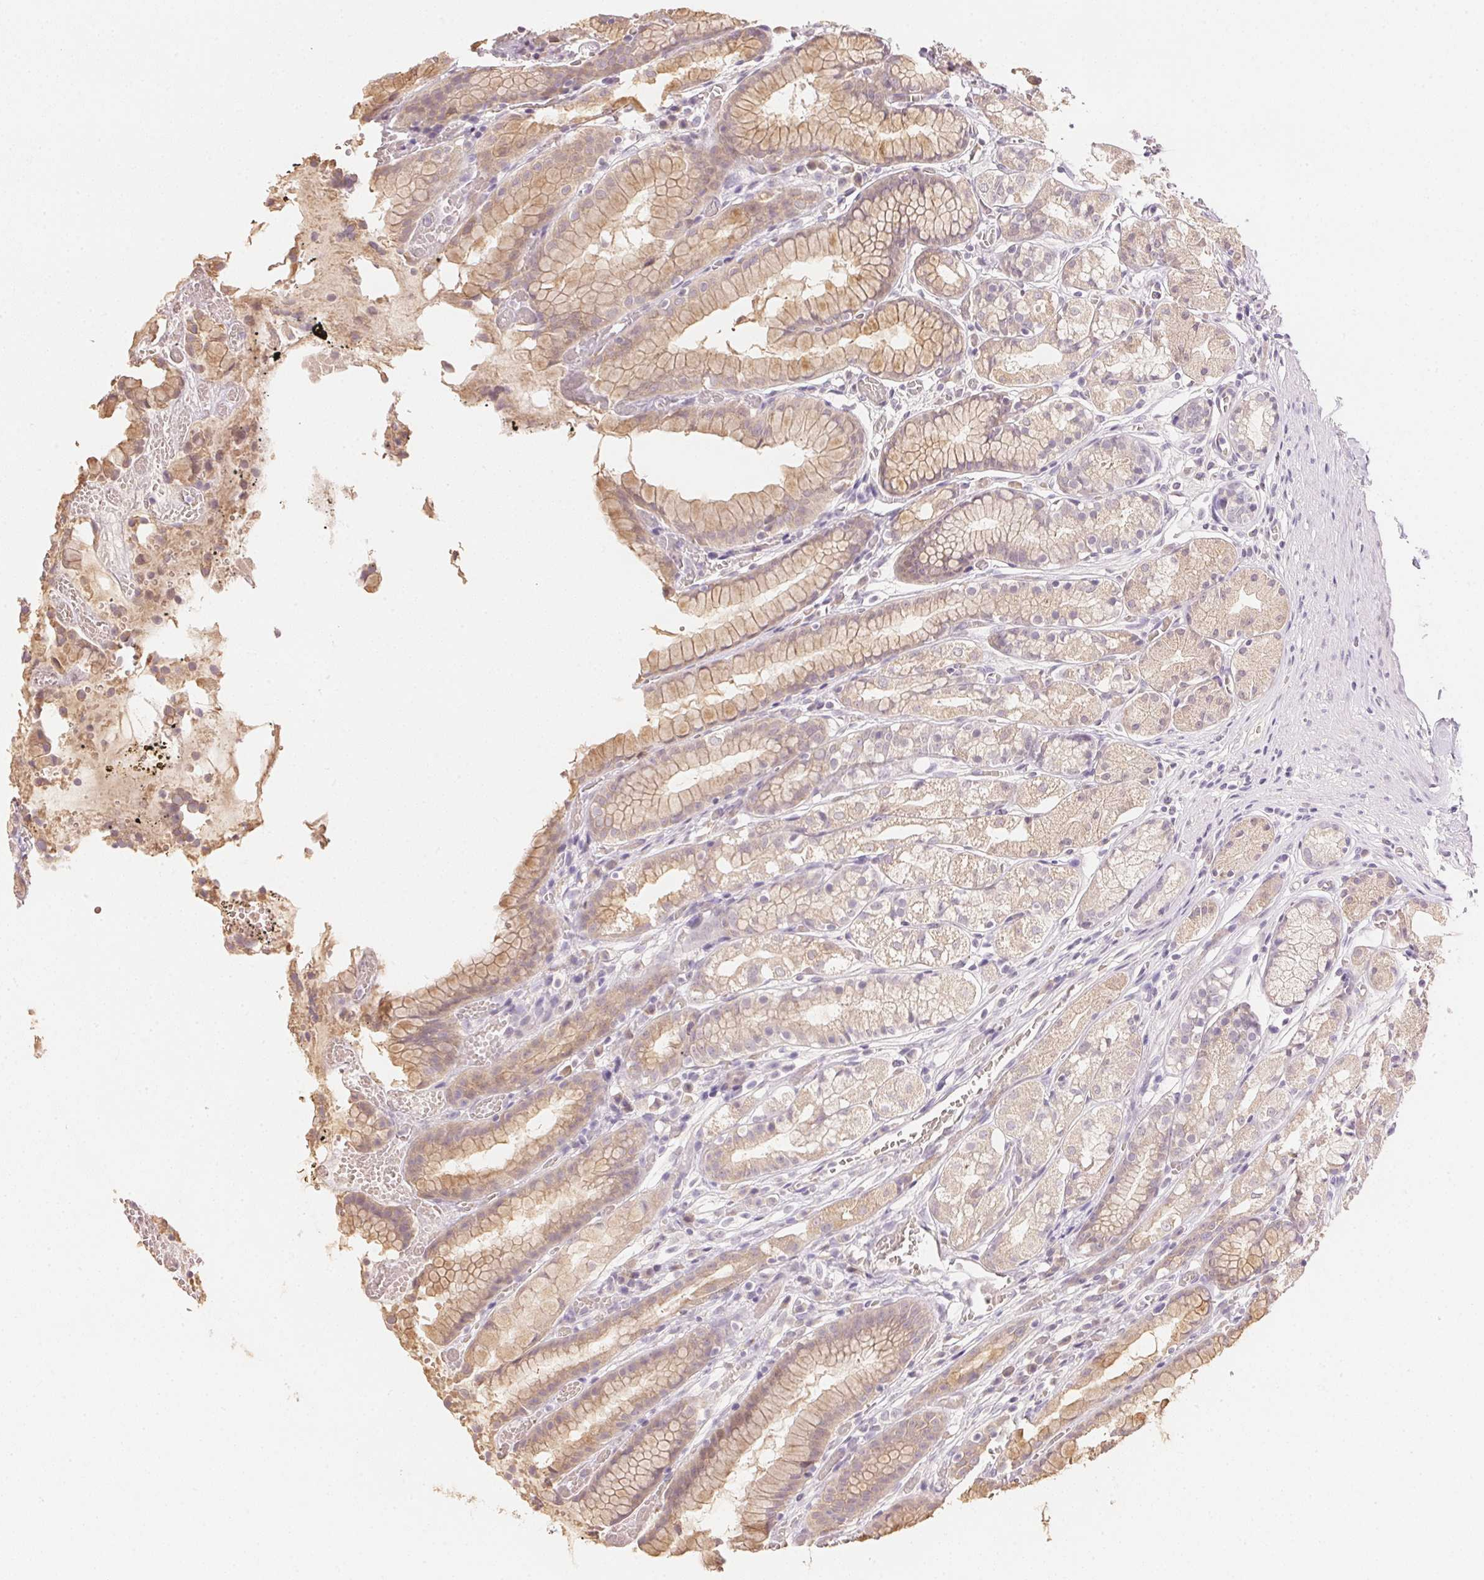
{"staining": {"intensity": "moderate", "quantity": "25%-75%", "location": "cytoplasmic/membranous"}, "tissue": "stomach", "cell_type": "Glandular cells", "image_type": "normal", "snomed": [{"axis": "morphology", "description": "Normal tissue, NOS"}, {"axis": "topography", "description": "Smooth muscle"}, {"axis": "topography", "description": "Stomach"}], "caption": "DAB (3,3'-diaminobenzidine) immunohistochemical staining of normal human stomach reveals moderate cytoplasmic/membranous protein expression in about 25%-75% of glandular cells. (DAB (3,3'-diaminobenzidine) IHC with brightfield microscopy, high magnification).", "gene": "DHCR24", "patient": {"sex": "male", "age": 70}}